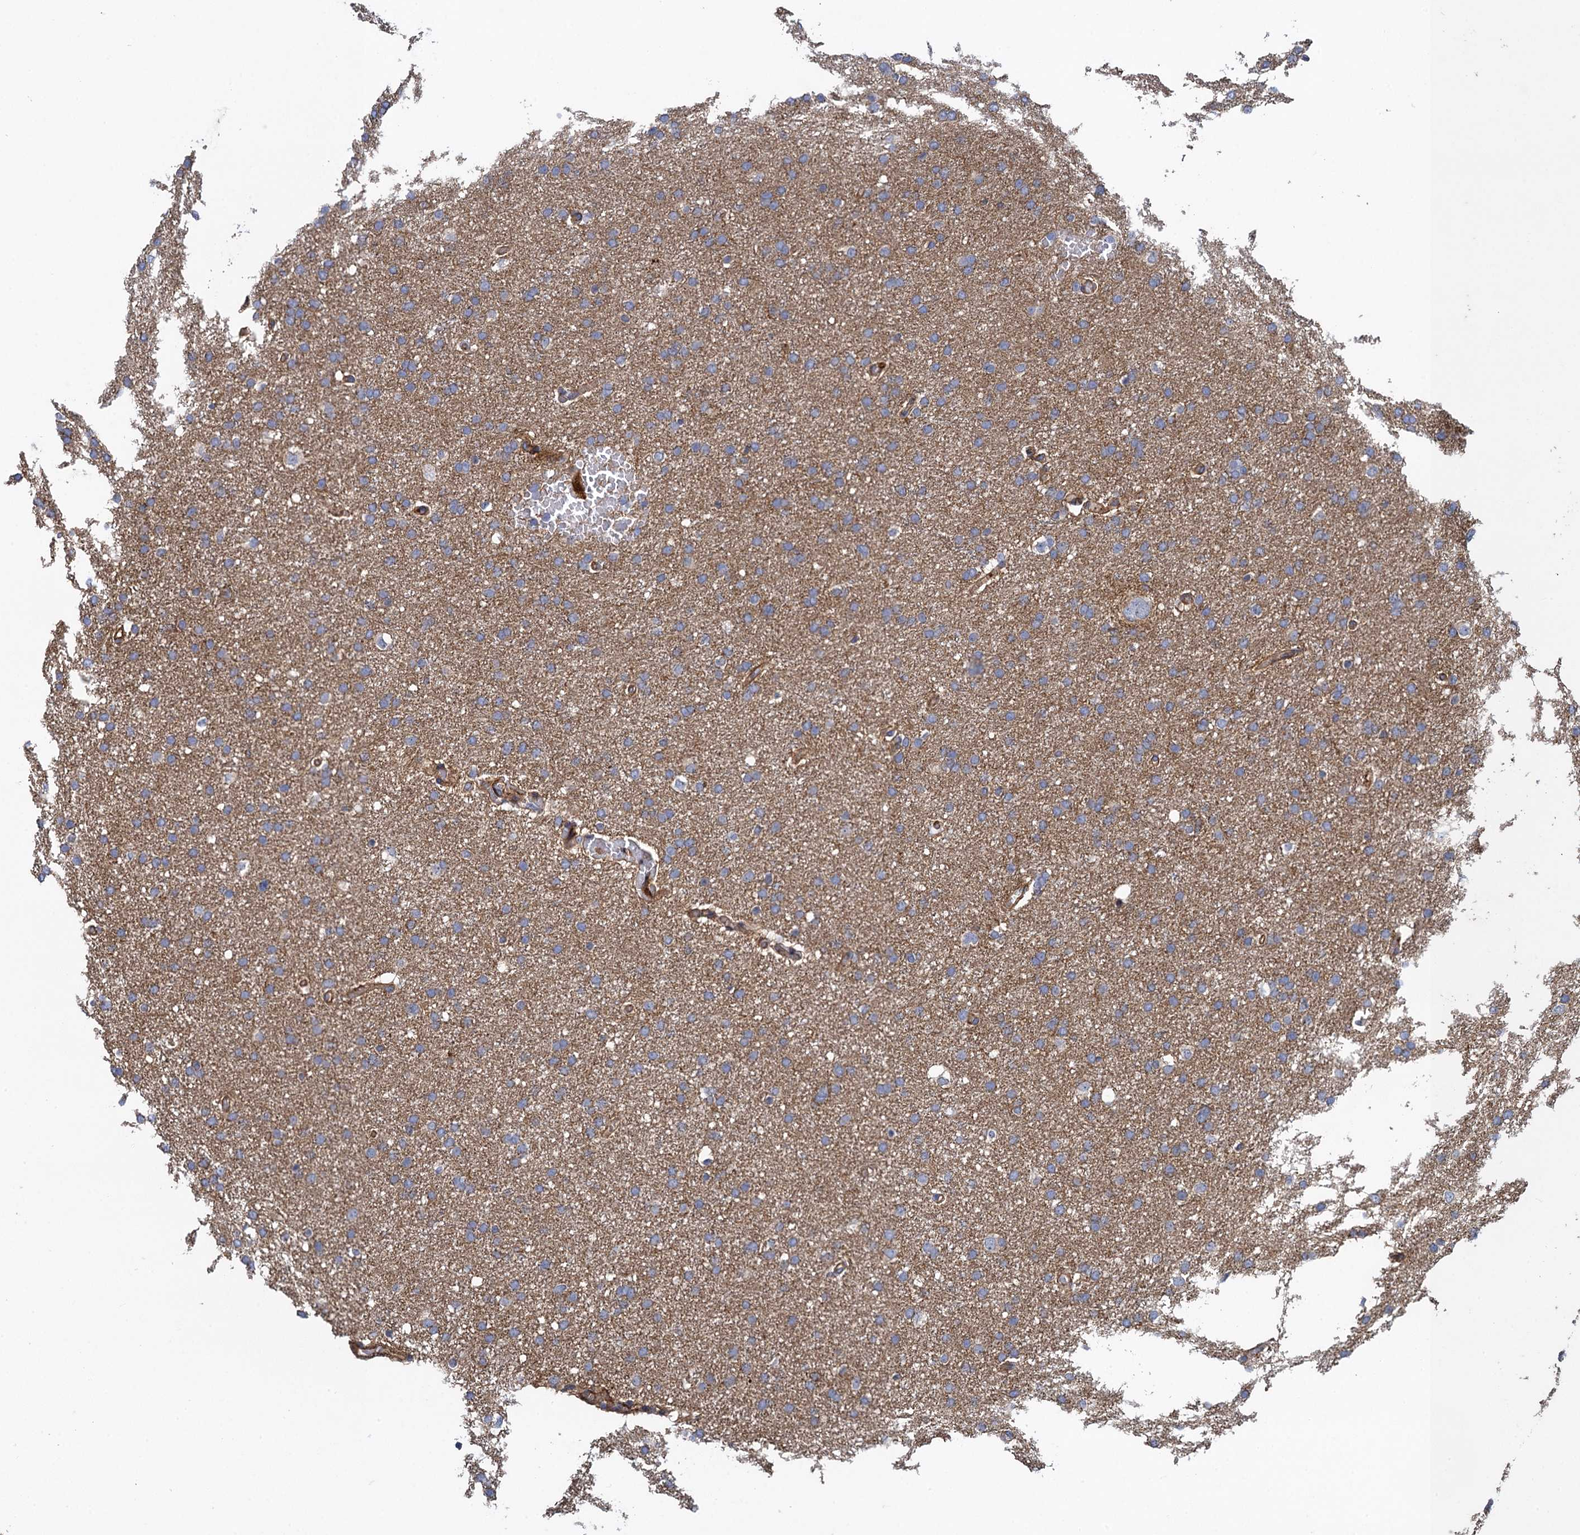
{"staining": {"intensity": "weak", "quantity": "25%-75%", "location": "cytoplasmic/membranous"}, "tissue": "glioma", "cell_type": "Tumor cells", "image_type": "cancer", "snomed": [{"axis": "morphology", "description": "Glioma, malignant, High grade"}, {"axis": "topography", "description": "Cerebral cortex"}], "caption": "High-magnification brightfield microscopy of malignant high-grade glioma stained with DAB (3,3'-diaminobenzidine) (brown) and counterstained with hematoxylin (blue). tumor cells exhibit weak cytoplasmic/membranous positivity is seen in approximately25%-75% of cells.", "gene": "PROSER2", "patient": {"sex": "female", "age": 36}}